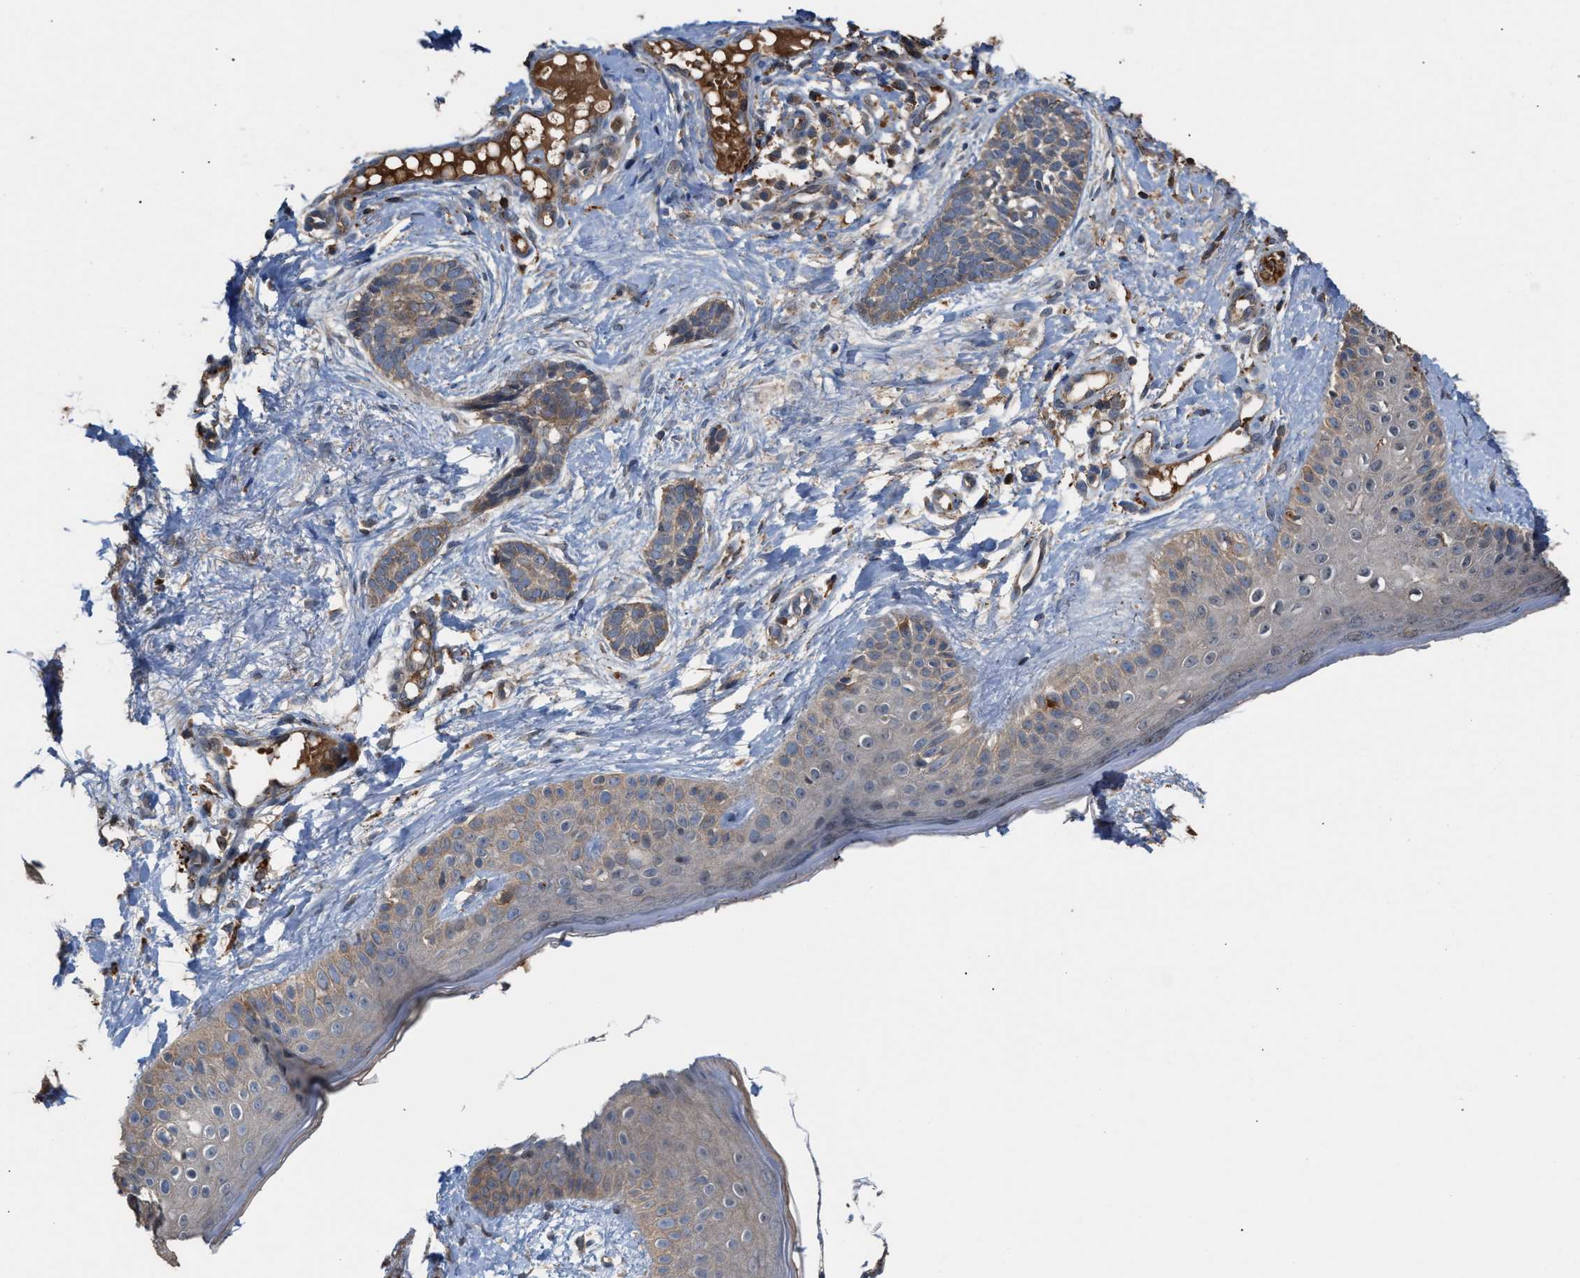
{"staining": {"intensity": "weak", "quantity": ">75%", "location": "cytoplasmic/membranous"}, "tissue": "skin cancer", "cell_type": "Tumor cells", "image_type": "cancer", "snomed": [{"axis": "morphology", "description": "Normal tissue, NOS"}, {"axis": "morphology", "description": "Basal cell carcinoma"}, {"axis": "topography", "description": "Skin"}], "caption": "Skin cancer tissue demonstrates weak cytoplasmic/membranous expression in approximately >75% of tumor cells (DAB (3,3'-diaminobenzidine) = brown stain, brightfield microscopy at high magnification).", "gene": "ELMO3", "patient": {"sex": "male", "age": 63}}